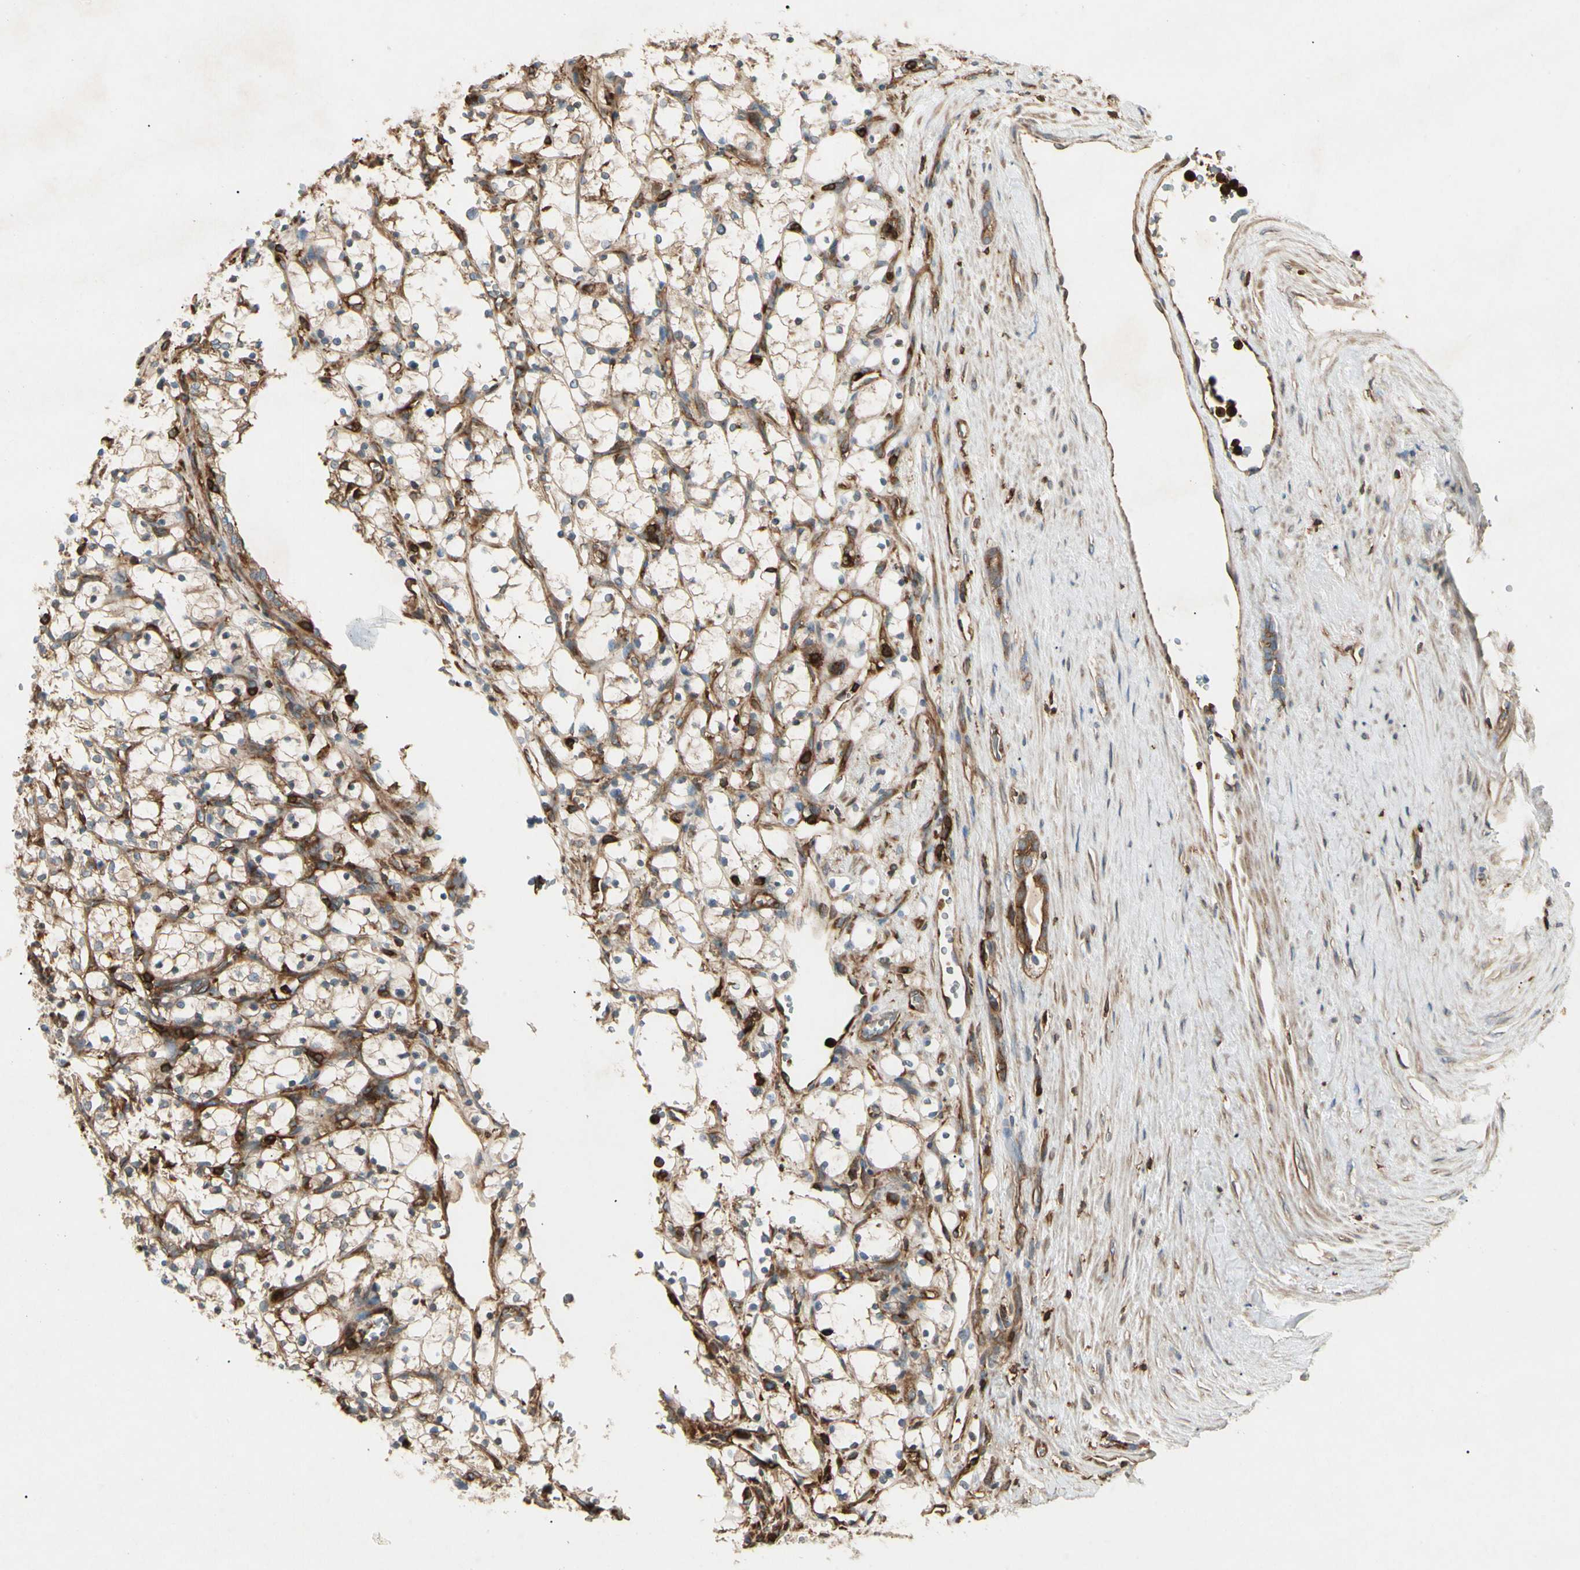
{"staining": {"intensity": "moderate", "quantity": ">75%", "location": "cytoplasmic/membranous"}, "tissue": "renal cancer", "cell_type": "Tumor cells", "image_type": "cancer", "snomed": [{"axis": "morphology", "description": "Adenocarcinoma, NOS"}, {"axis": "topography", "description": "Kidney"}], "caption": "DAB immunohistochemical staining of human renal cancer displays moderate cytoplasmic/membranous protein staining in about >75% of tumor cells. (IHC, brightfield microscopy, high magnification).", "gene": "ARPC2", "patient": {"sex": "female", "age": 69}}